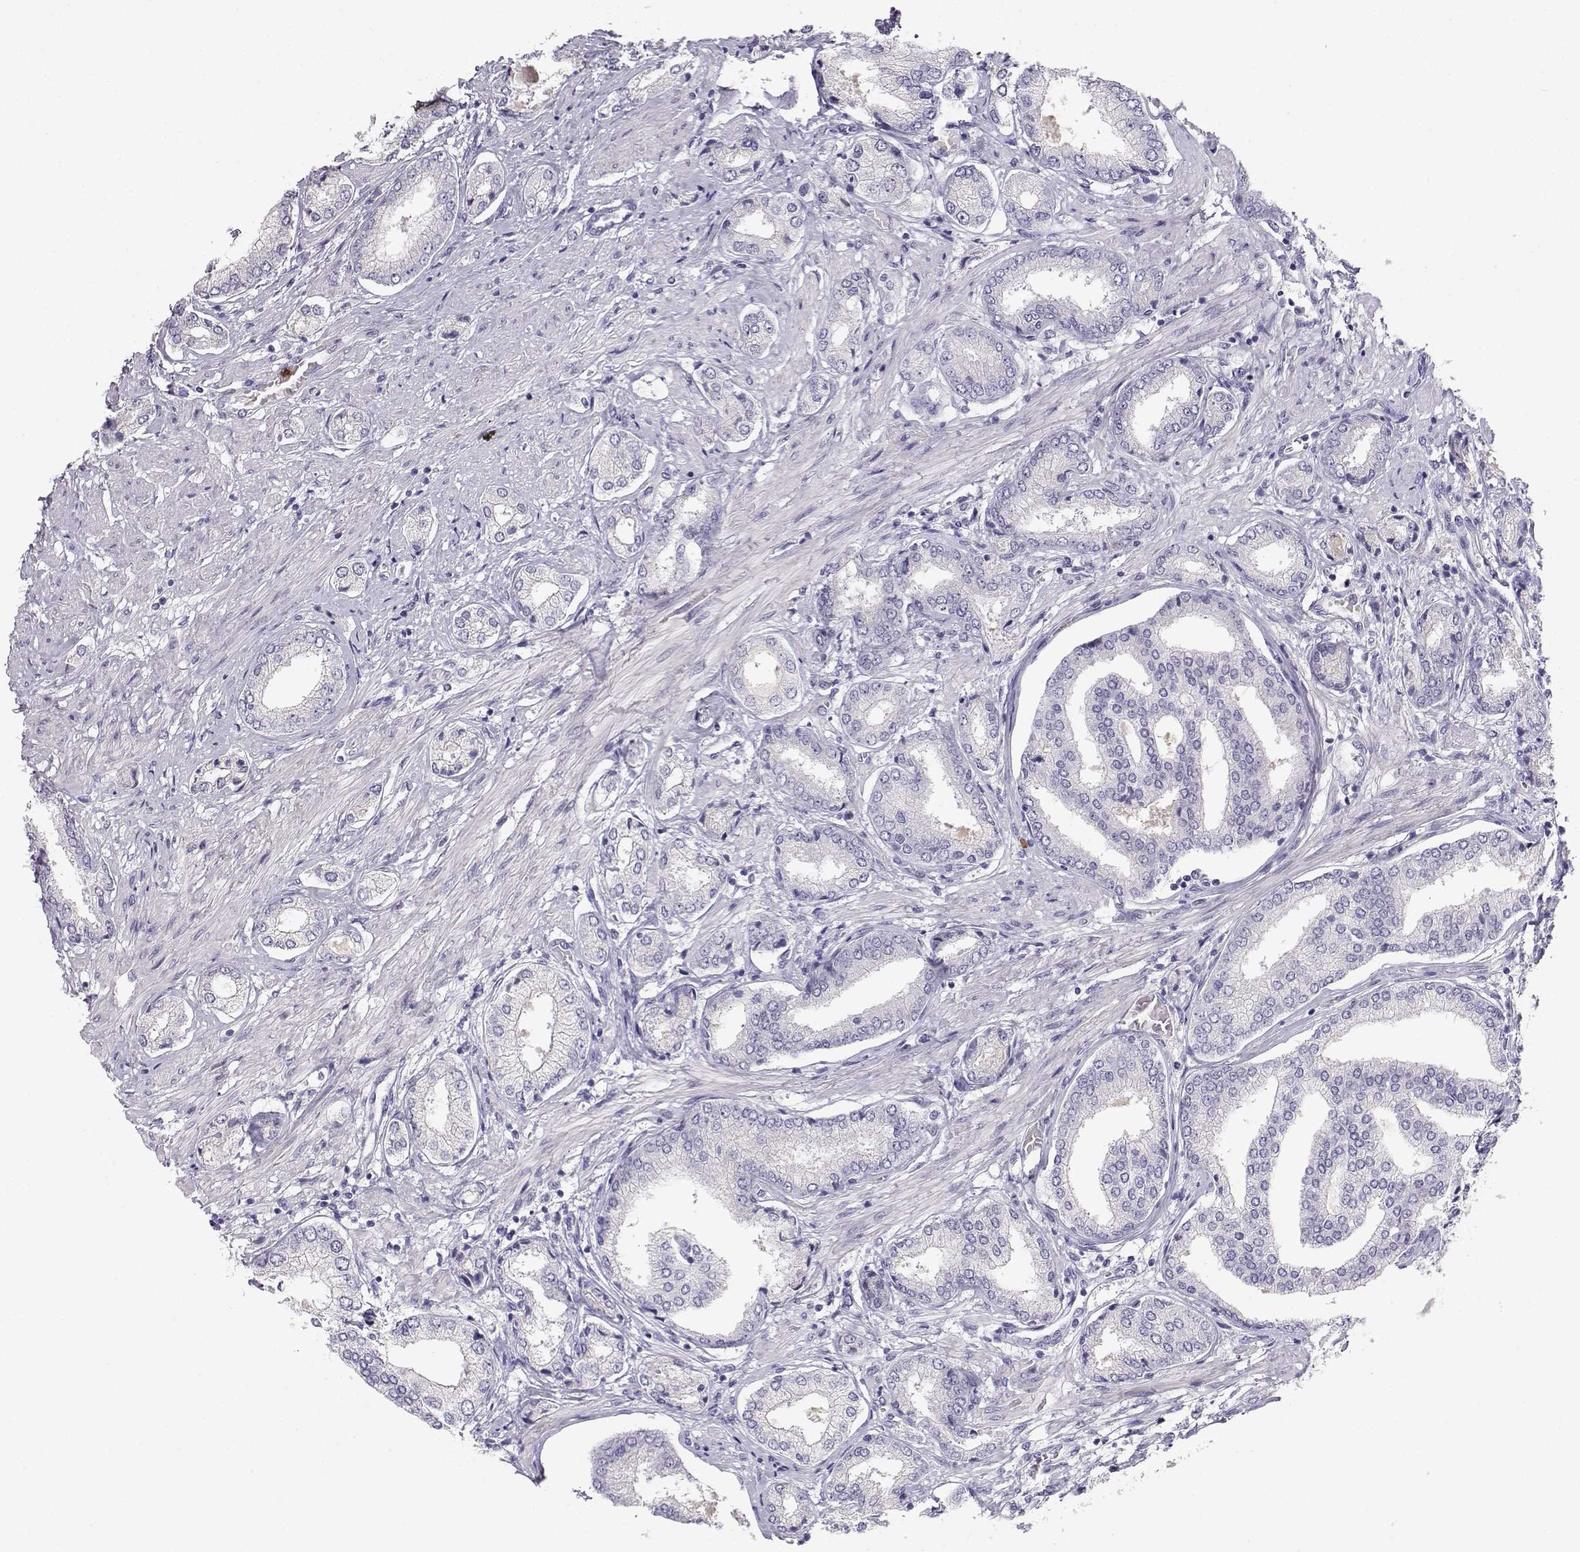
{"staining": {"intensity": "negative", "quantity": "none", "location": "none"}, "tissue": "prostate cancer", "cell_type": "Tumor cells", "image_type": "cancer", "snomed": [{"axis": "morphology", "description": "Adenocarcinoma, NOS"}, {"axis": "topography", "description": "Prostate"}], "caption": "A micrograph of prostate adenocarcinoma stained for a protein displays no brown staining in tumor cells.", "gene": "CDHR1", "patient": {"sex": "male", "age": 63}}